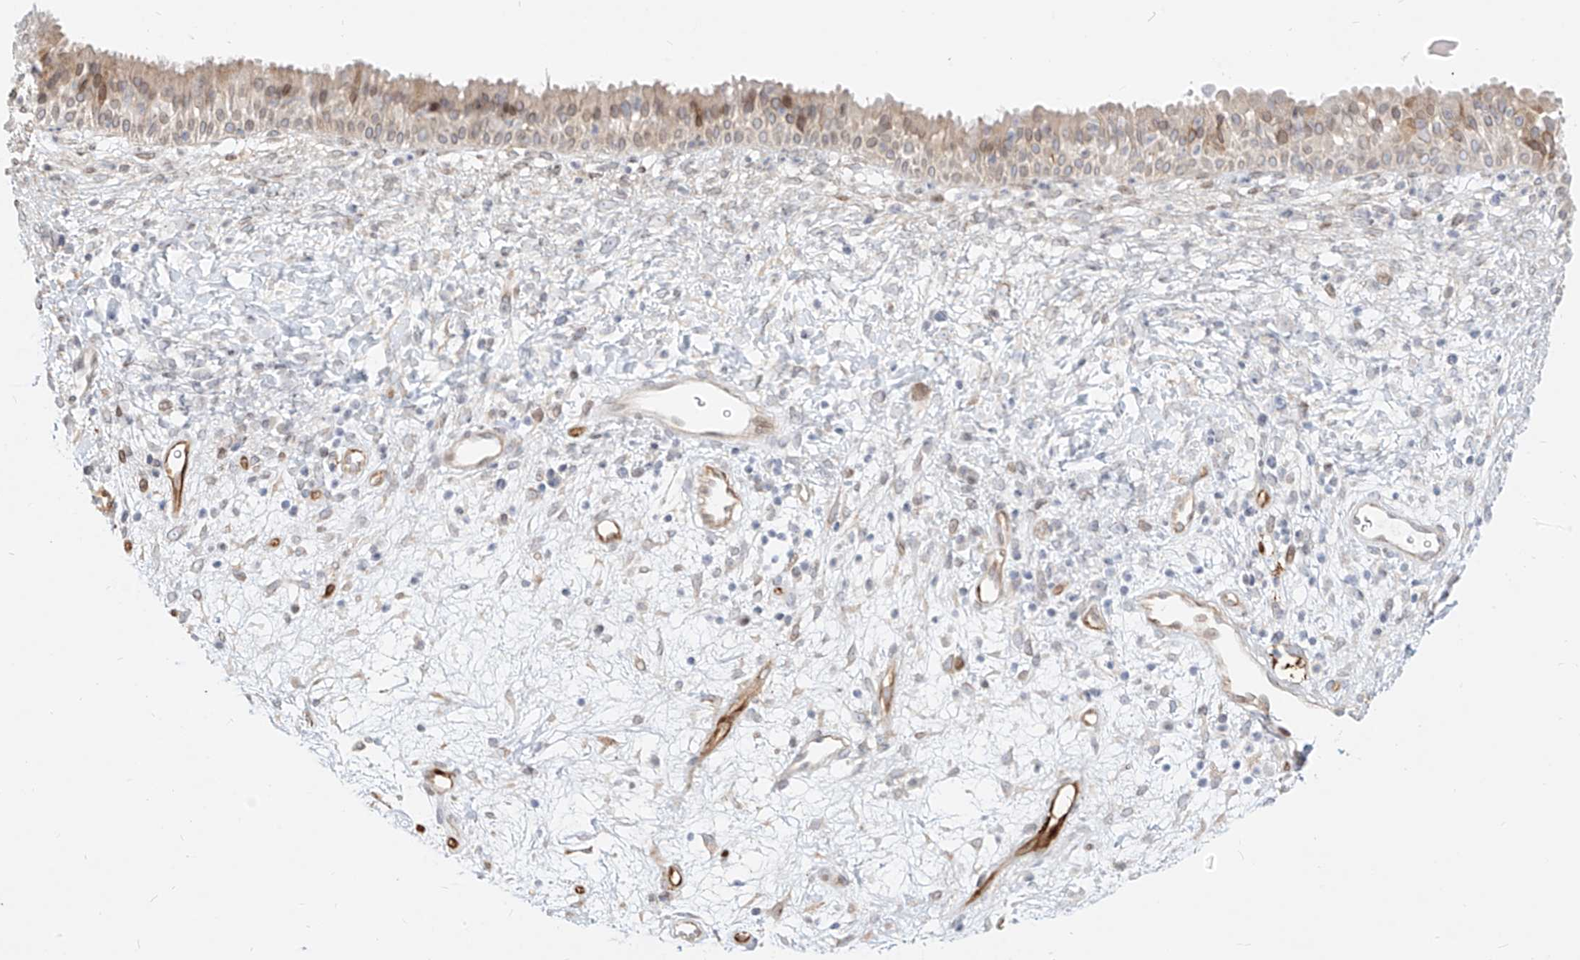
{"staining": {"intensity": "moderate", "quantity": "25%-75%", "location": "cytoplasmic/membranous,nuclear"}, "tissue": "nasopharynx", "cell_type": "Respiratory epithelial cells", "image_type": "normal", "snomed": [{"axis": "morphology", "description": "Normal tissue, NOS"}, {"axis": "topography", "description": "Nasopharynx"}], "caption": "Immunohistochemistry (IHC) image of unremarkable nasopharynx stained for a protein (brown), which shows medium levels of moderate cytoplasmic/membranous,nuclear staining in approximately 25%-75% of respiratory epithelial cells.", "gene": "NHSL1", "patient": {"sex": "male", "age": 22}}